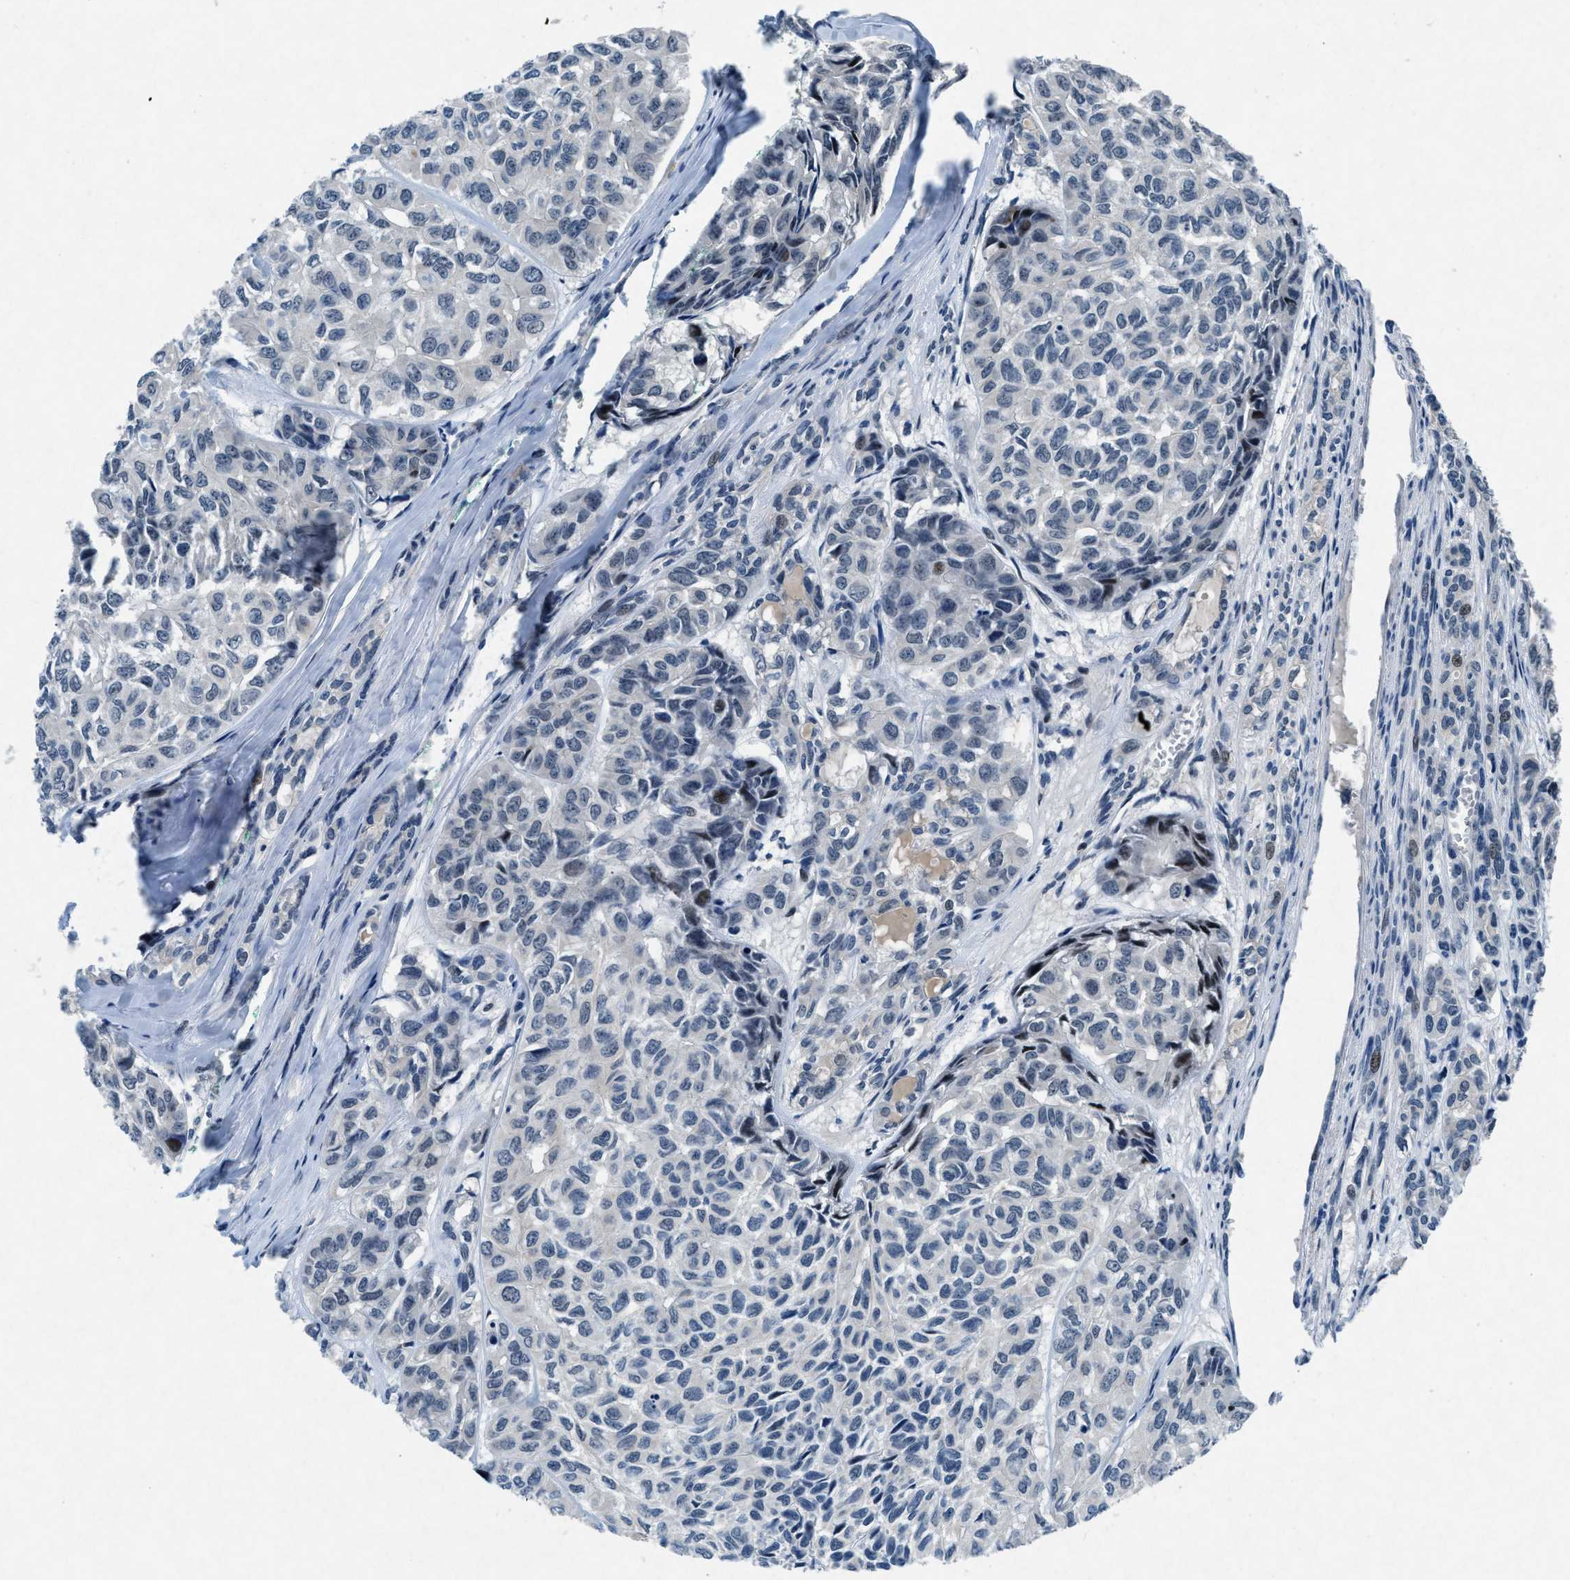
{"staining": {"intensity": "negative", "quantity": "none", "location": "none"}, "tissue": "head and neck cancer", "cell_type": "Tumor cells", "image_type": "cancer", "snomed": [{"axis": "morphology", "description": "Adenocarcinoma, NOS"}, {"axis": "topography", "description": "Salivary gland, NOS"}, {"axis": "topography", "description": "Head-Neck"}], "caption": "Histopathology image shows no protein staining in tumor cells of head and neck adenocarcinoma tissue. (Brightfield microscopy of DAB (3,3'-diaminobenzidine) immunohistochemistry at high magnification).", "gene": "PHLDA1", "patient": {"sex": "female", "age": 76}}